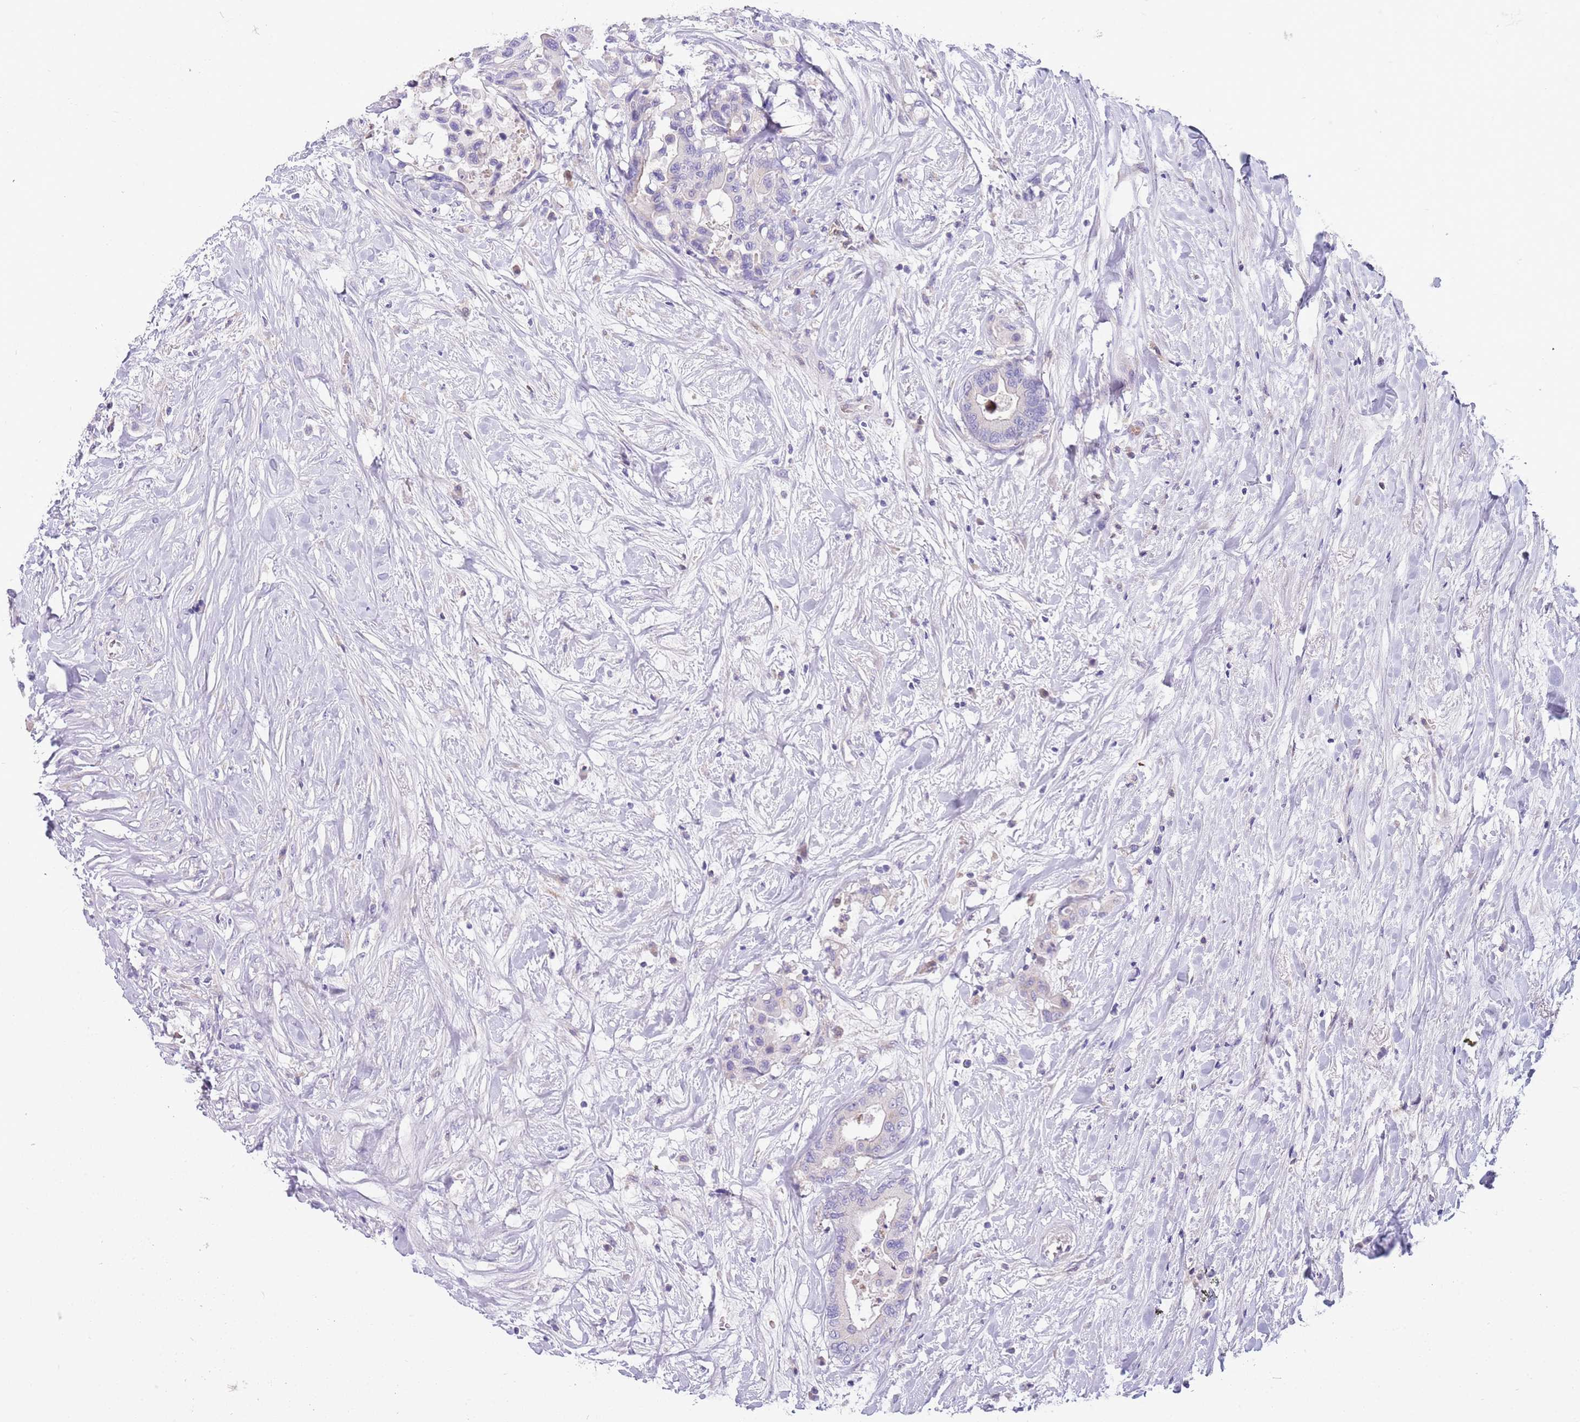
{"staining": {"intensity": "negative", "quantity": "none", "location": "none"}, "tissue": "colorectal cancer", "cell_type": "Tumor cells", "image_type": "cancer", "snomed": [{"axis": "morphology", "description": "Normal tissue, NOS"}, {"axis": "morphology", "description": "Adenocarcinoma, NOS"}, {"axis": "topography", "description": "Colon"}], "caption": "A high-resolution histopathology image shows immunohistochemistry (IHC) staining of colorectal cancer (adenocarcinoma), which exhibits no significant positivity in tumor cells.", "gene": "DDHD1", "patient": {"sex": "male", "age": 82}}